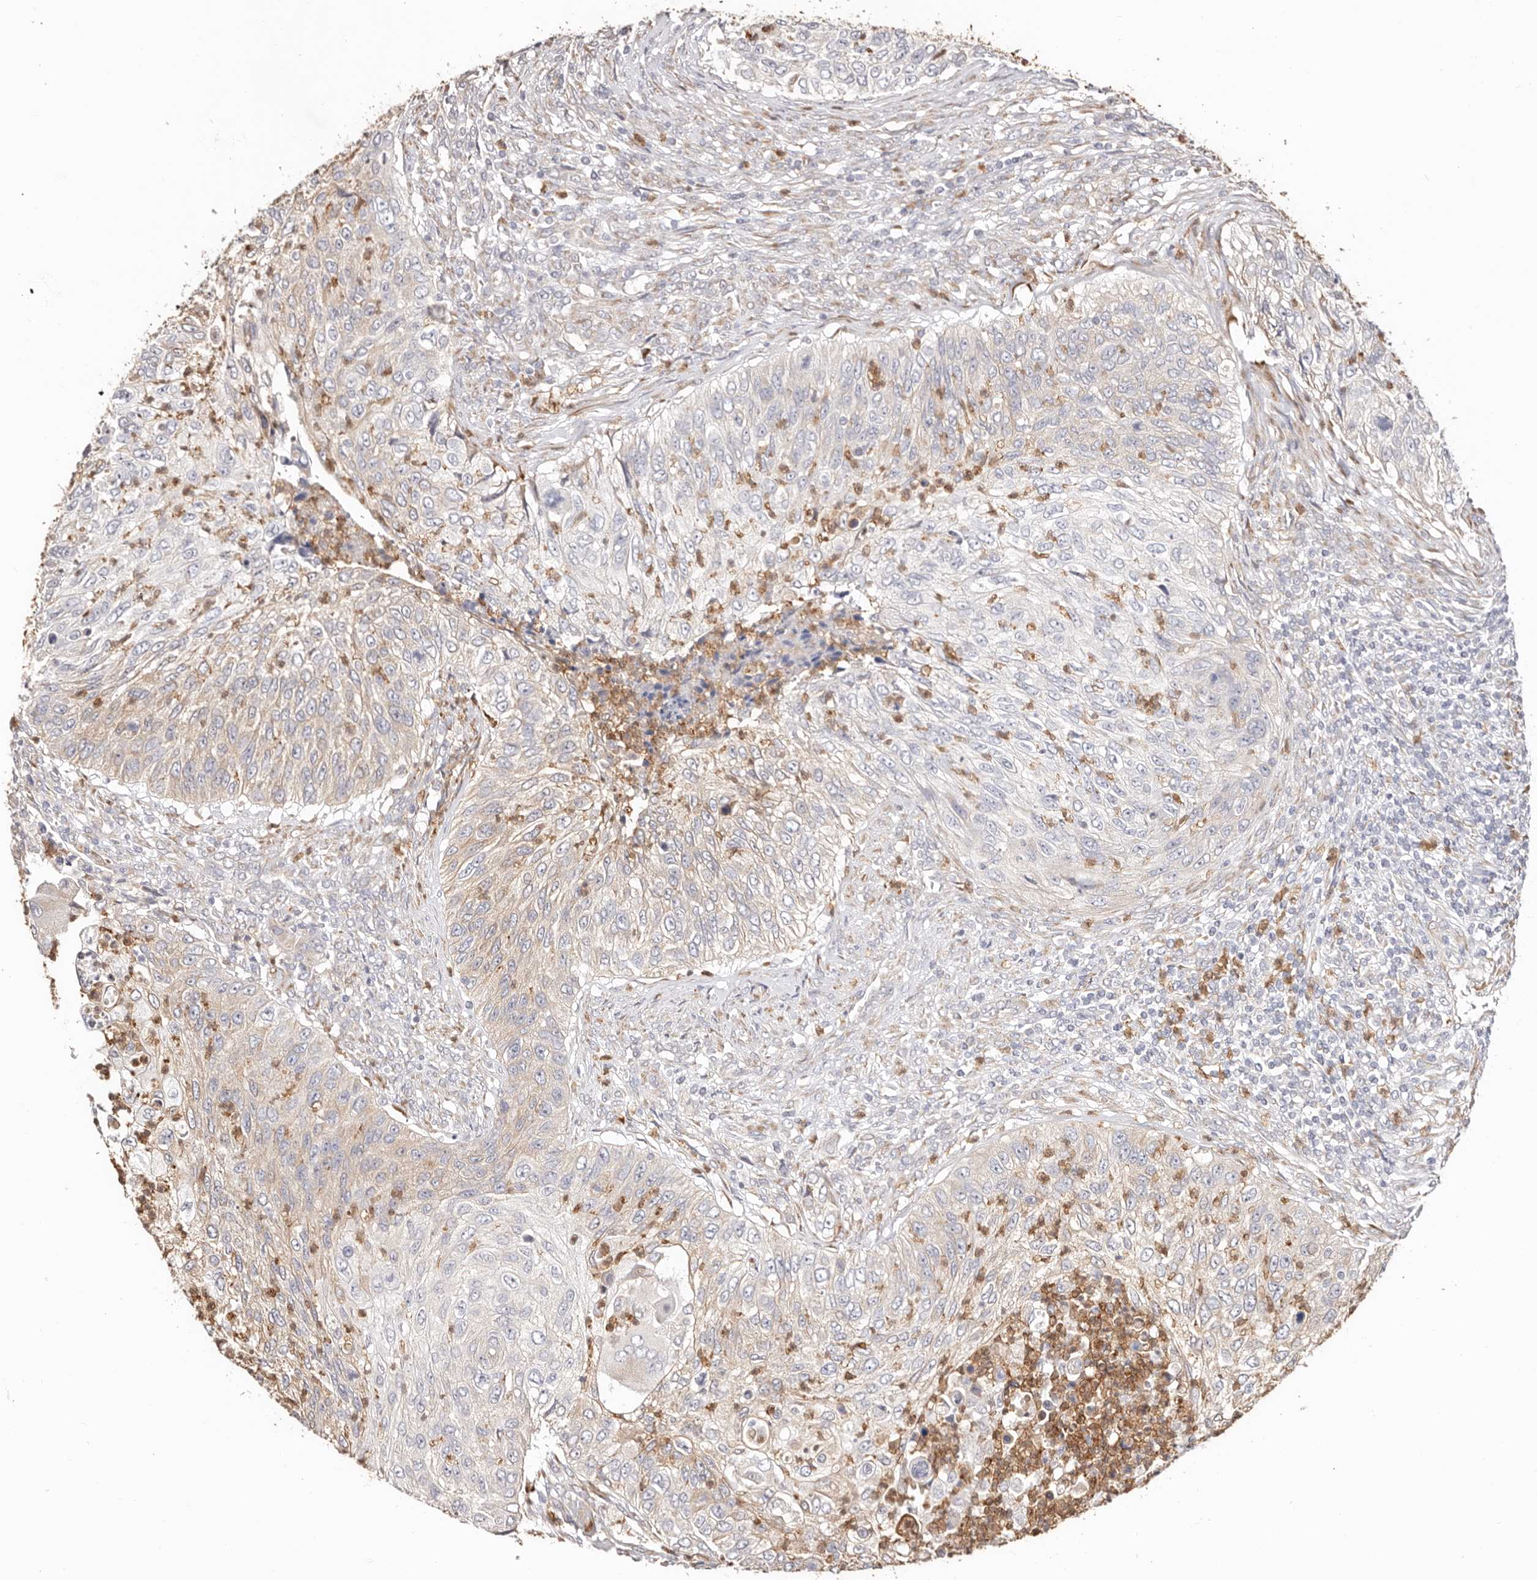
{"staining": {"intensity": "weak", "quantity": "<25%", "location": "cytoplasmic/membranous"}, "tissue": "urothelial cancer", "cell_type": "Tumor cells", "image_type": "cancer", "snomed": [{"axis": "morphology", "description": "Urothelial carcinoma, High grade"}, {"axis": "topography", "description": "Urinary bladder"}], "caption": "This is a image of immunohistochemistry staining of urothelial carcinoma (high-grade), which shows no expression in tumor cells.", "gene": "BCL2L15", "patient": {"sex": "female", "age": 60}}